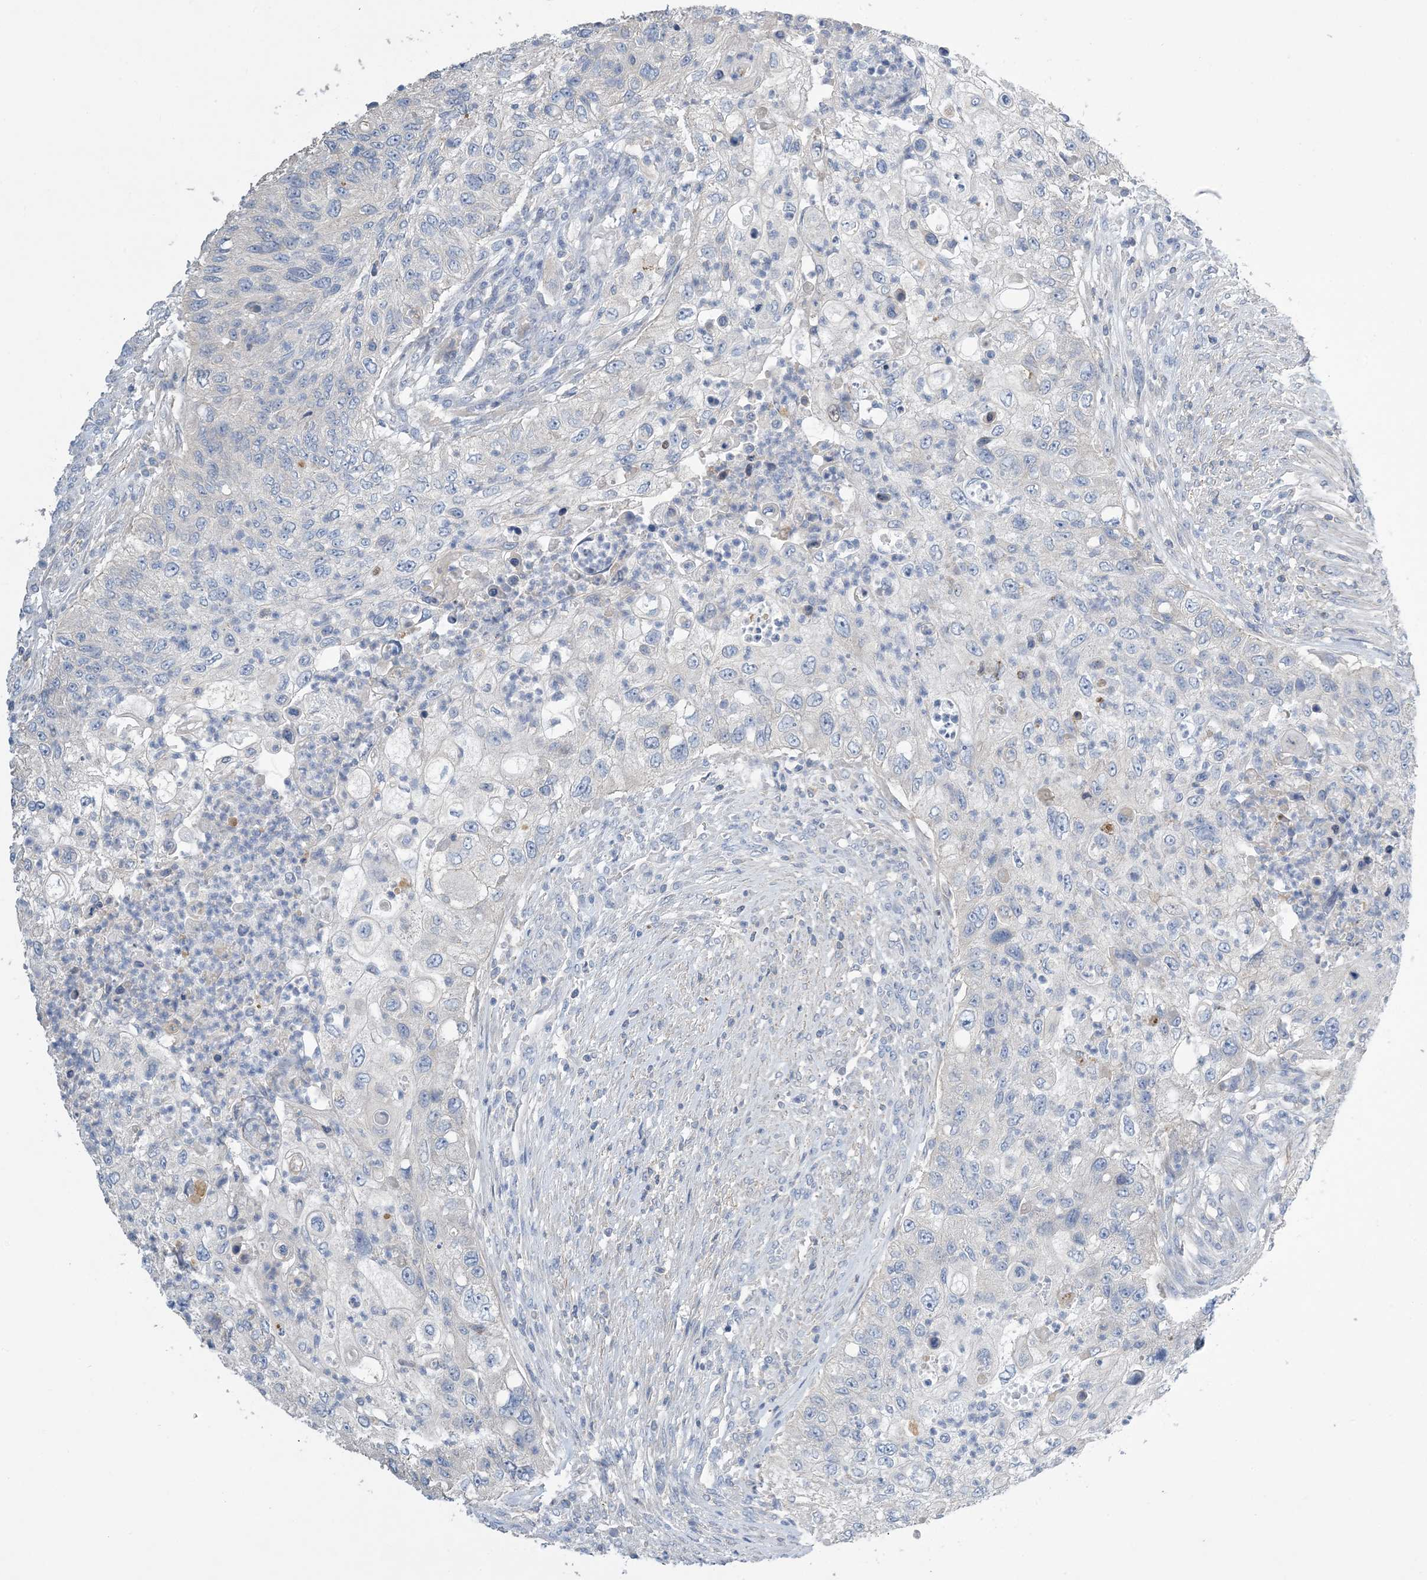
{"staining": {"intensity": "negative", "quantity": "none", "location": "none"}, "tissue": "urothelial cancer", "cell_type": "Tumor cells", "image_type": "cancer", "snomed": [{"axis": "morphology", "description": "Urothelial carcinoma, High grade"}, {"axis": "topography", "description": "Urinary bladder"}], "caption": "Immunohistochemical staining of human high-grade urothelial carcinoma reveals no significant positivity in tumor cells.", "gene": "KPRP", "patient": {"sex": "female", "age": 60}}